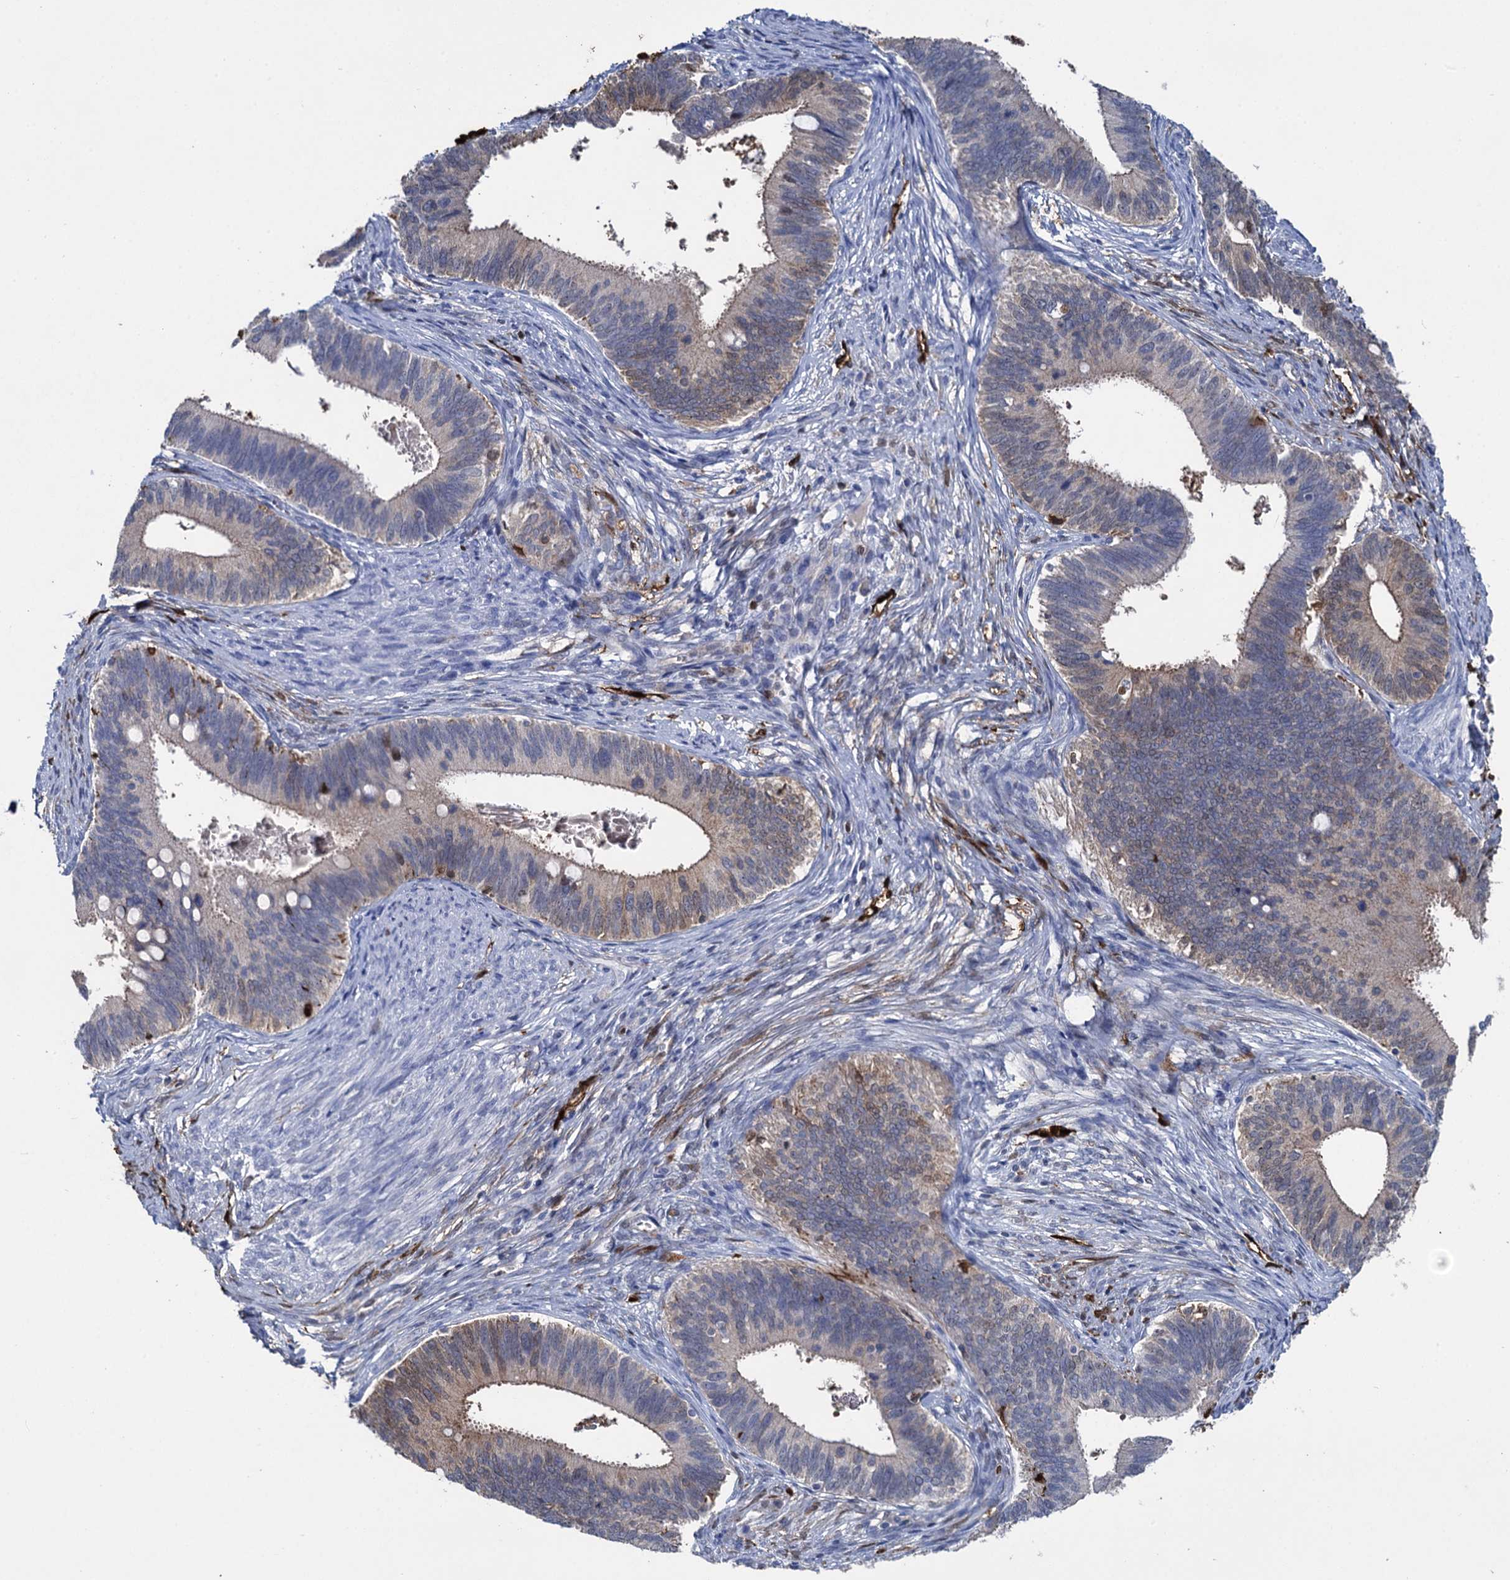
{"staining": {"intensity": "negative", "quantity": "none", "location": "none"}, "tissue": "cervical cancer", "cell_type": "Tumor cells", "image_type": "cancer", "snomed": [{"axis": "morphology", "description": "Adenocarcinoma, NOS"}, {"axis": "topography", "description": "Cervix"}], "caption": "High magnification brightfield microscopy of cervical adenocarcinoma stained with DAB (3,3'-diaminobenzidine) (brown) and counterstained with hematoxylin (blue): tumor cells show no significant staining.", "gene": "FABP5", "patient": {"sex": "female", "age": 42}}